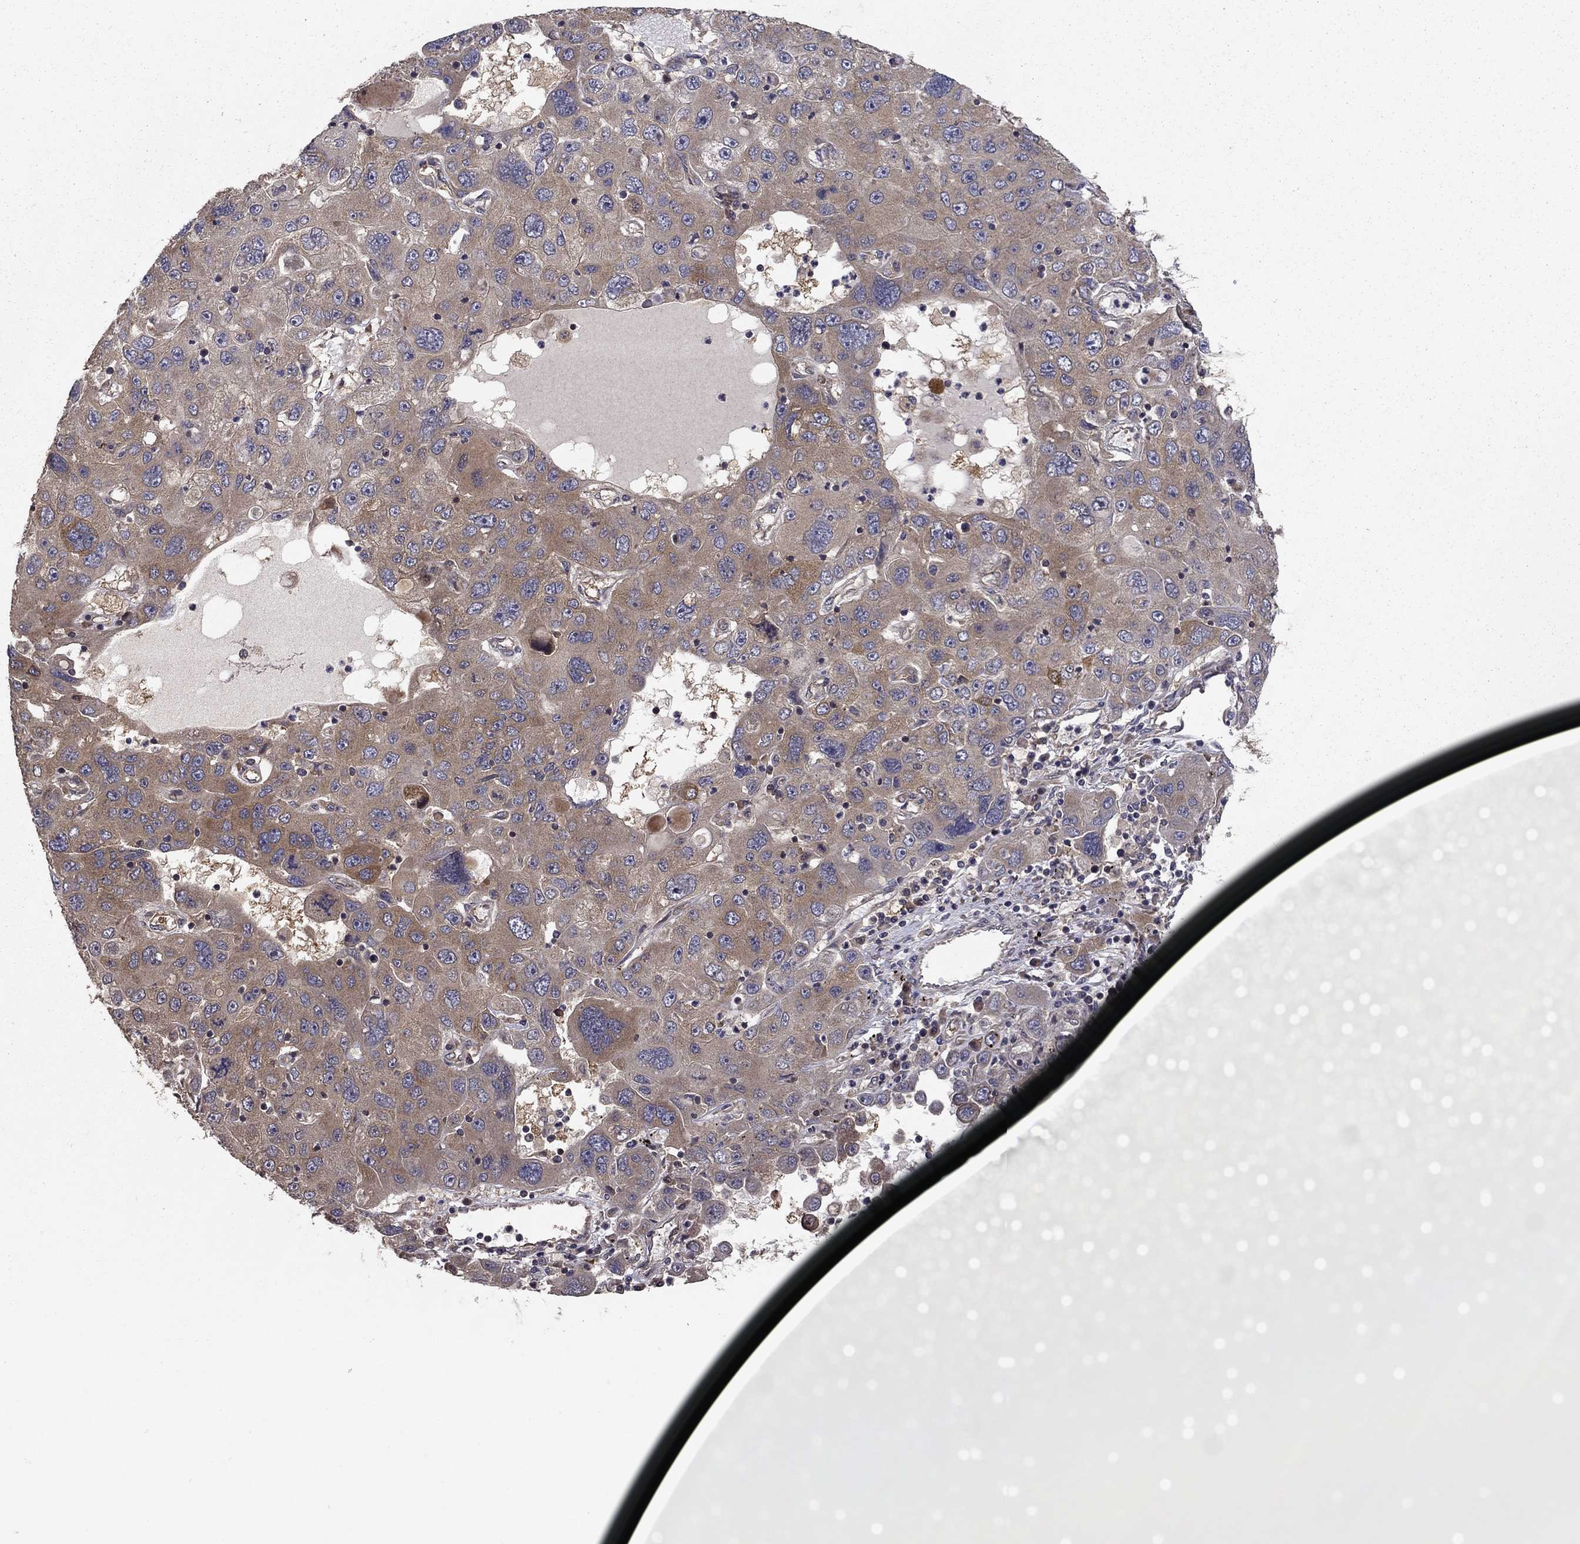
{"staining": {"intensity": "moderate", "quantity": "<25%", "location": "cytoplasmic/membranous"}, "tissue": "stomach cancer", "cell_type": "Tumor cells", "image_type": "cancer", "snomed": [{"axis": "morphology", "description": "Adenocarcinoma, NOS"}, {"axis": "topography", "description": "Stomach"}], "caption": "An image of stomach cancer (adenocarcinoma) stained for a protein shows moderate cytoplasmic/membranous brown staining in tumor cells. (brown staining indicates protein expression, while blue staining denotes nuclei).", "gene": "BABAM2", "patient": {"sex": "male", "age": 56}}